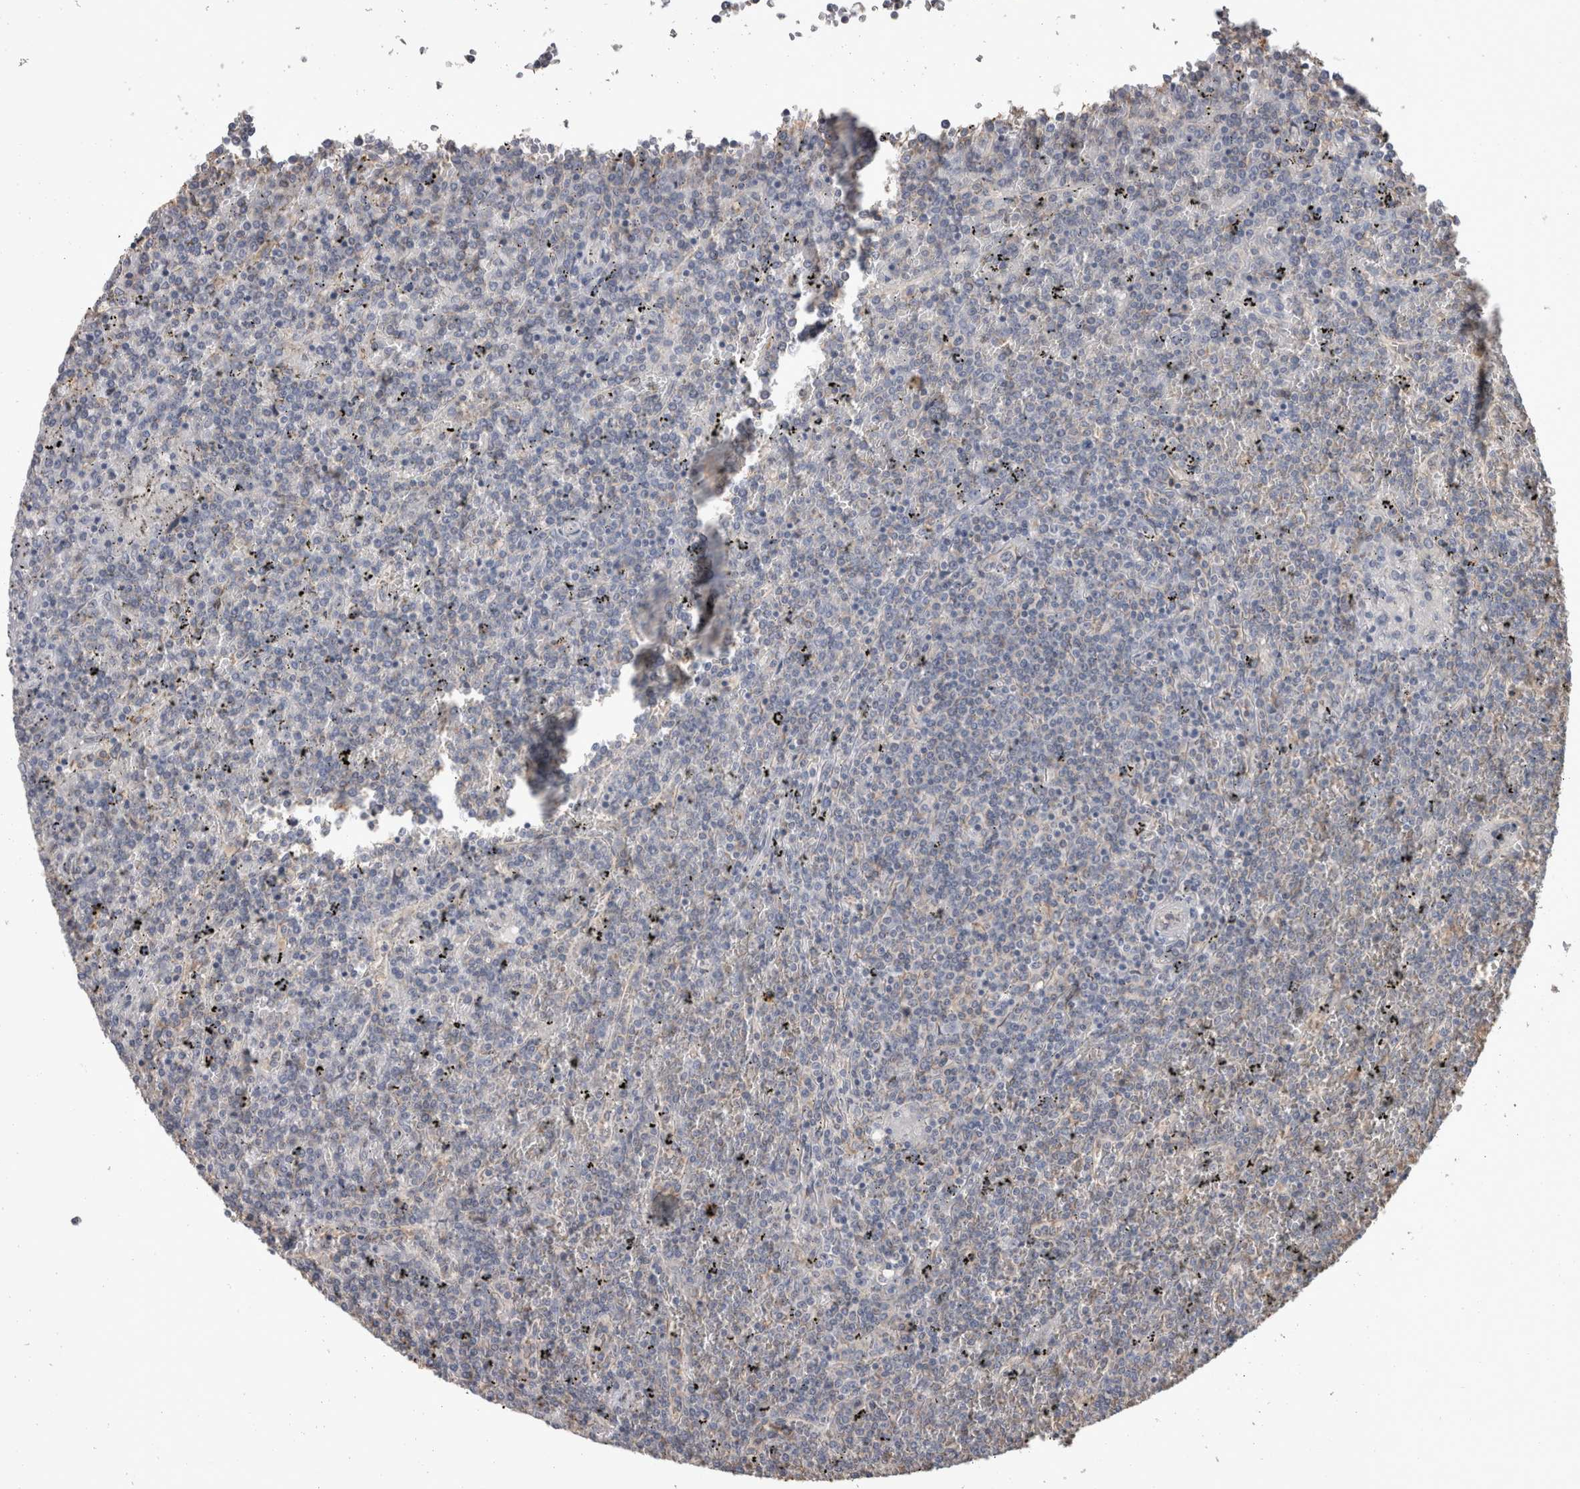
{"staining": {"intensity": "negative", "quantity": "none", "location": "none"}, "tissue": "lymphoma", "cell_type": "Tumor cells", "image_type": "cancer", "snomed": [{"axis": "morphology", "description": "Malignant lymphoma, non-Hodgkin's type, Low grade"}, {"axis": "topography", "description": "Spleen"}], "caption": "This is a micrograph of IHC staining of malignant lymphoma, non-Hodgkin's type (low-grade), which shows no expression in tumor cells.", "gene": "FHOD3", "patient": {"sex": "female", "age": 19}}